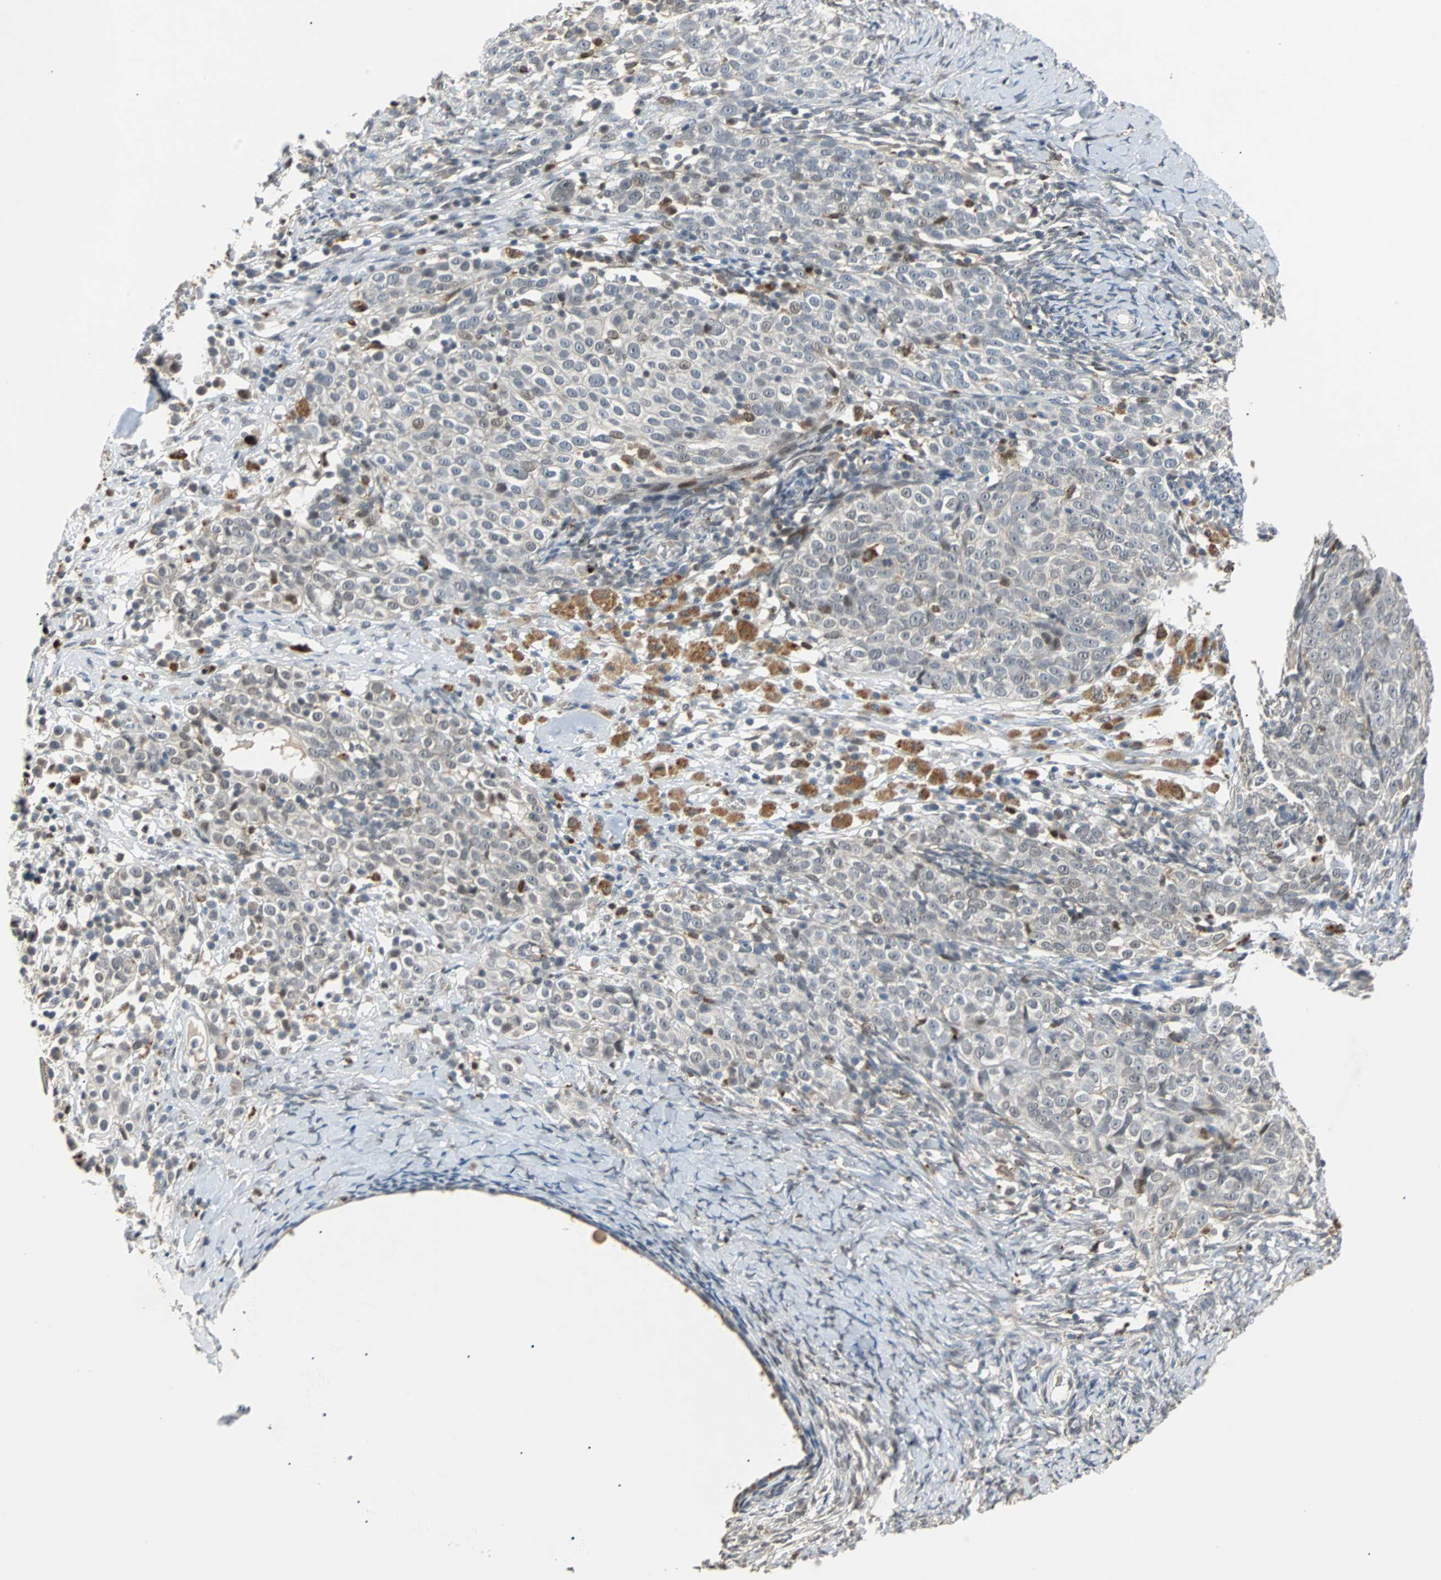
{"staining": {"intensity": "moderate", "quantity": "<25%", "location": "cytoplasmic/membranous"}, "tissue": "ovarian cancer", "cell_type": "Tumor cells", "image_type": "cancer", "snomed": [{"axis": "morphology", "description": "Normal tissue, NOS"}, {"axis": "morphology", "description": "Cystadenocarcinoma, serous, NOS"}, {"axis": "topography", "description": "Ovary"}], "caption": "This is an image of immunohistochemistry (IHC) staining of ovarian serous cystadenocarcinoma, which shows moderate expression in the cytoplasmic/membranous of tumor cells.", "gene": "HLX", "patient": {"sex": "female", "age": 62}}